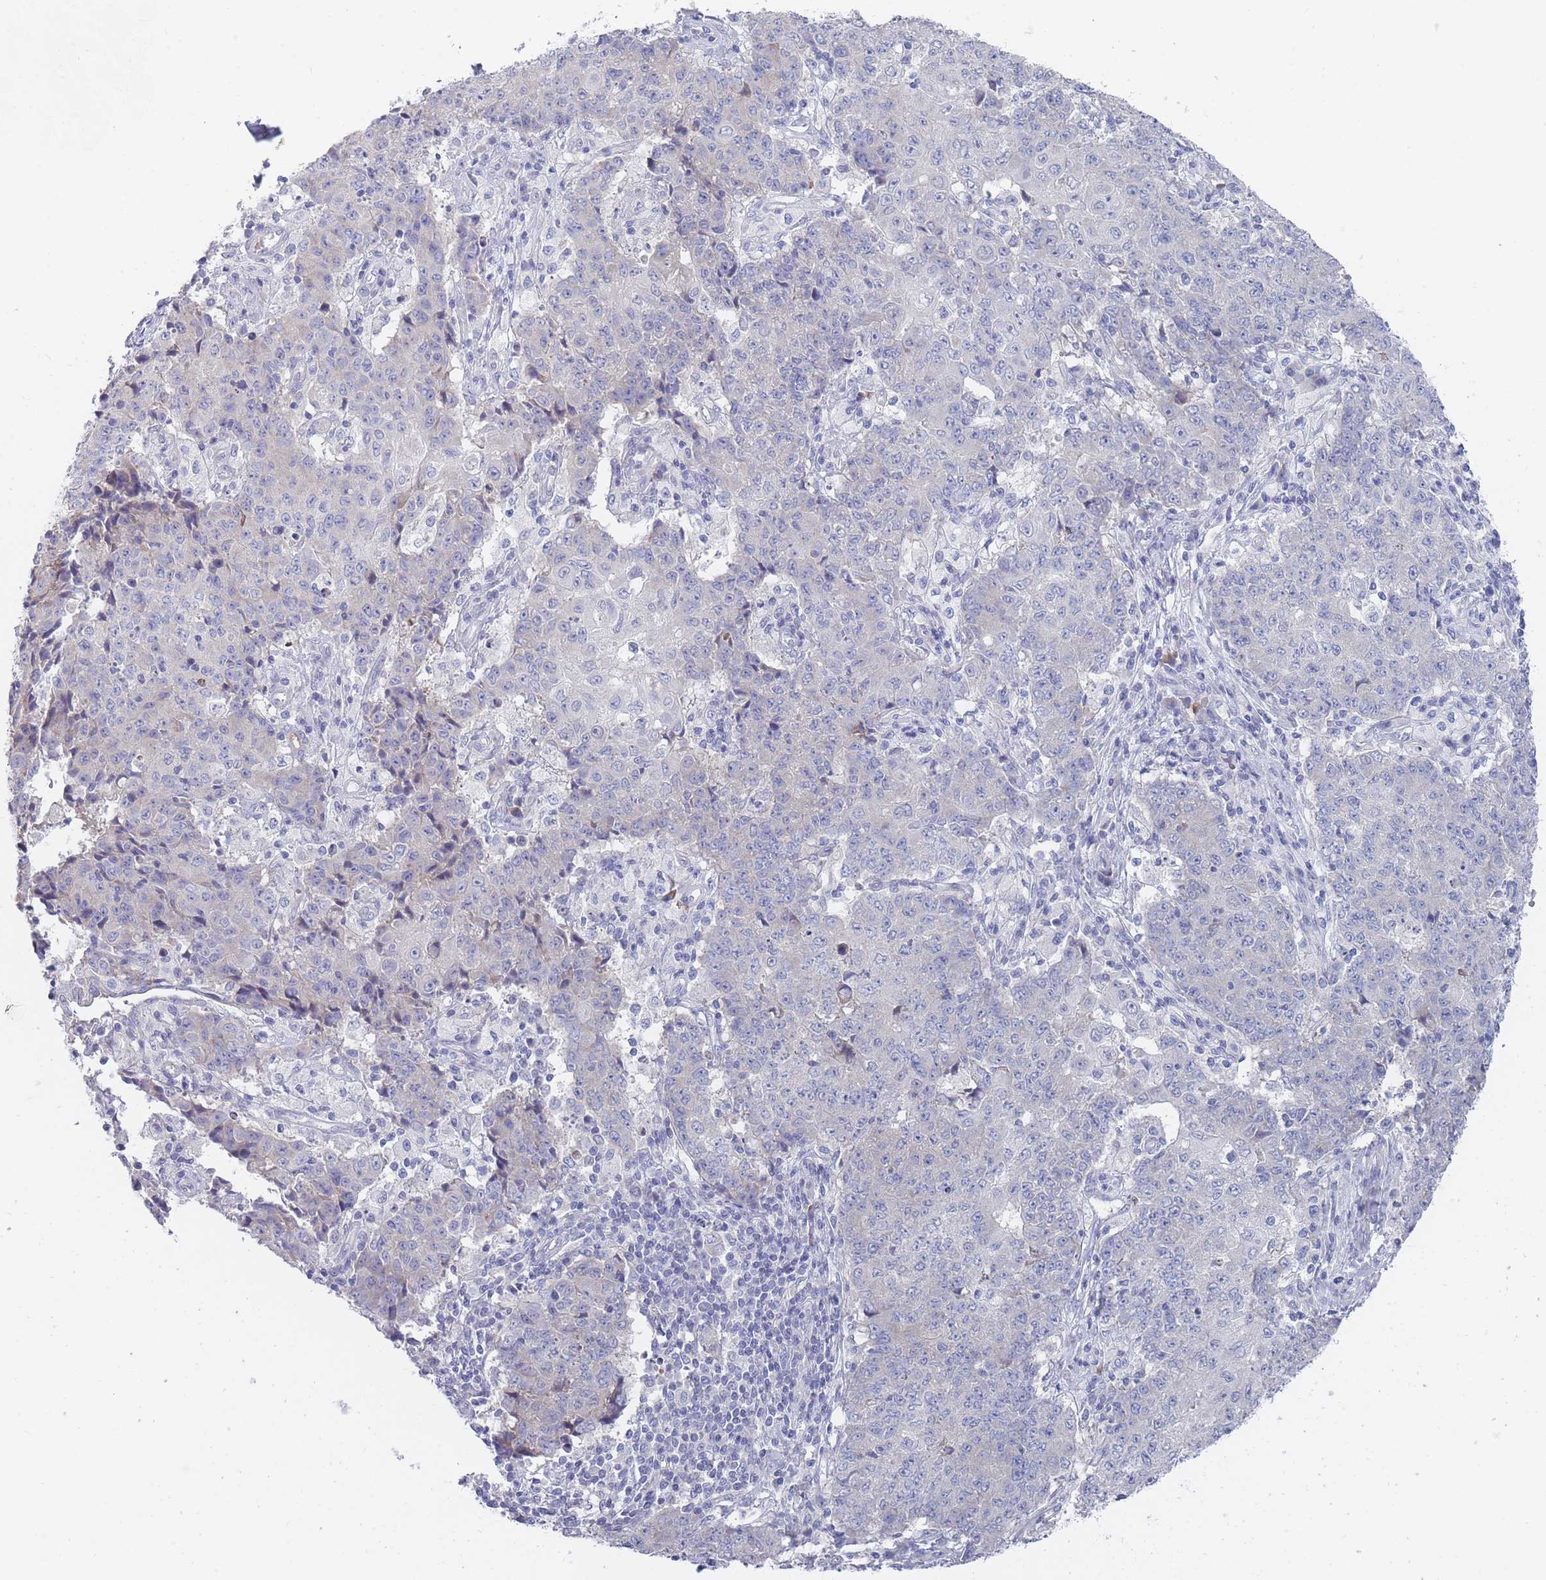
{"staining": {"intensity": "negative", "quantity": "none", "location": "none"}, "tissue": "ovarian cancer", "cell_type": "Tumor cells", "image_type": "cancer", "snomed": [{"axis": "morphology", "description": "Carcinoma, endometroid"}, {"axis": "topography", "description": "Ovary"}], "caption": "Immunohistochemistry (IHC) micrograph of human endometroid carcinoma (ovarian) stained for a protein (brown), which demonstrates no staining in tumor cells. Brightfield microscopy of immunohistochemistry (IHC) stained with DAB (3,3'-diaminobenzidine) (brown) and hematoxylin (blue), captured at high magnification.", "gene": "PIGU", "patient": {"sex": "female", "age": 42}}